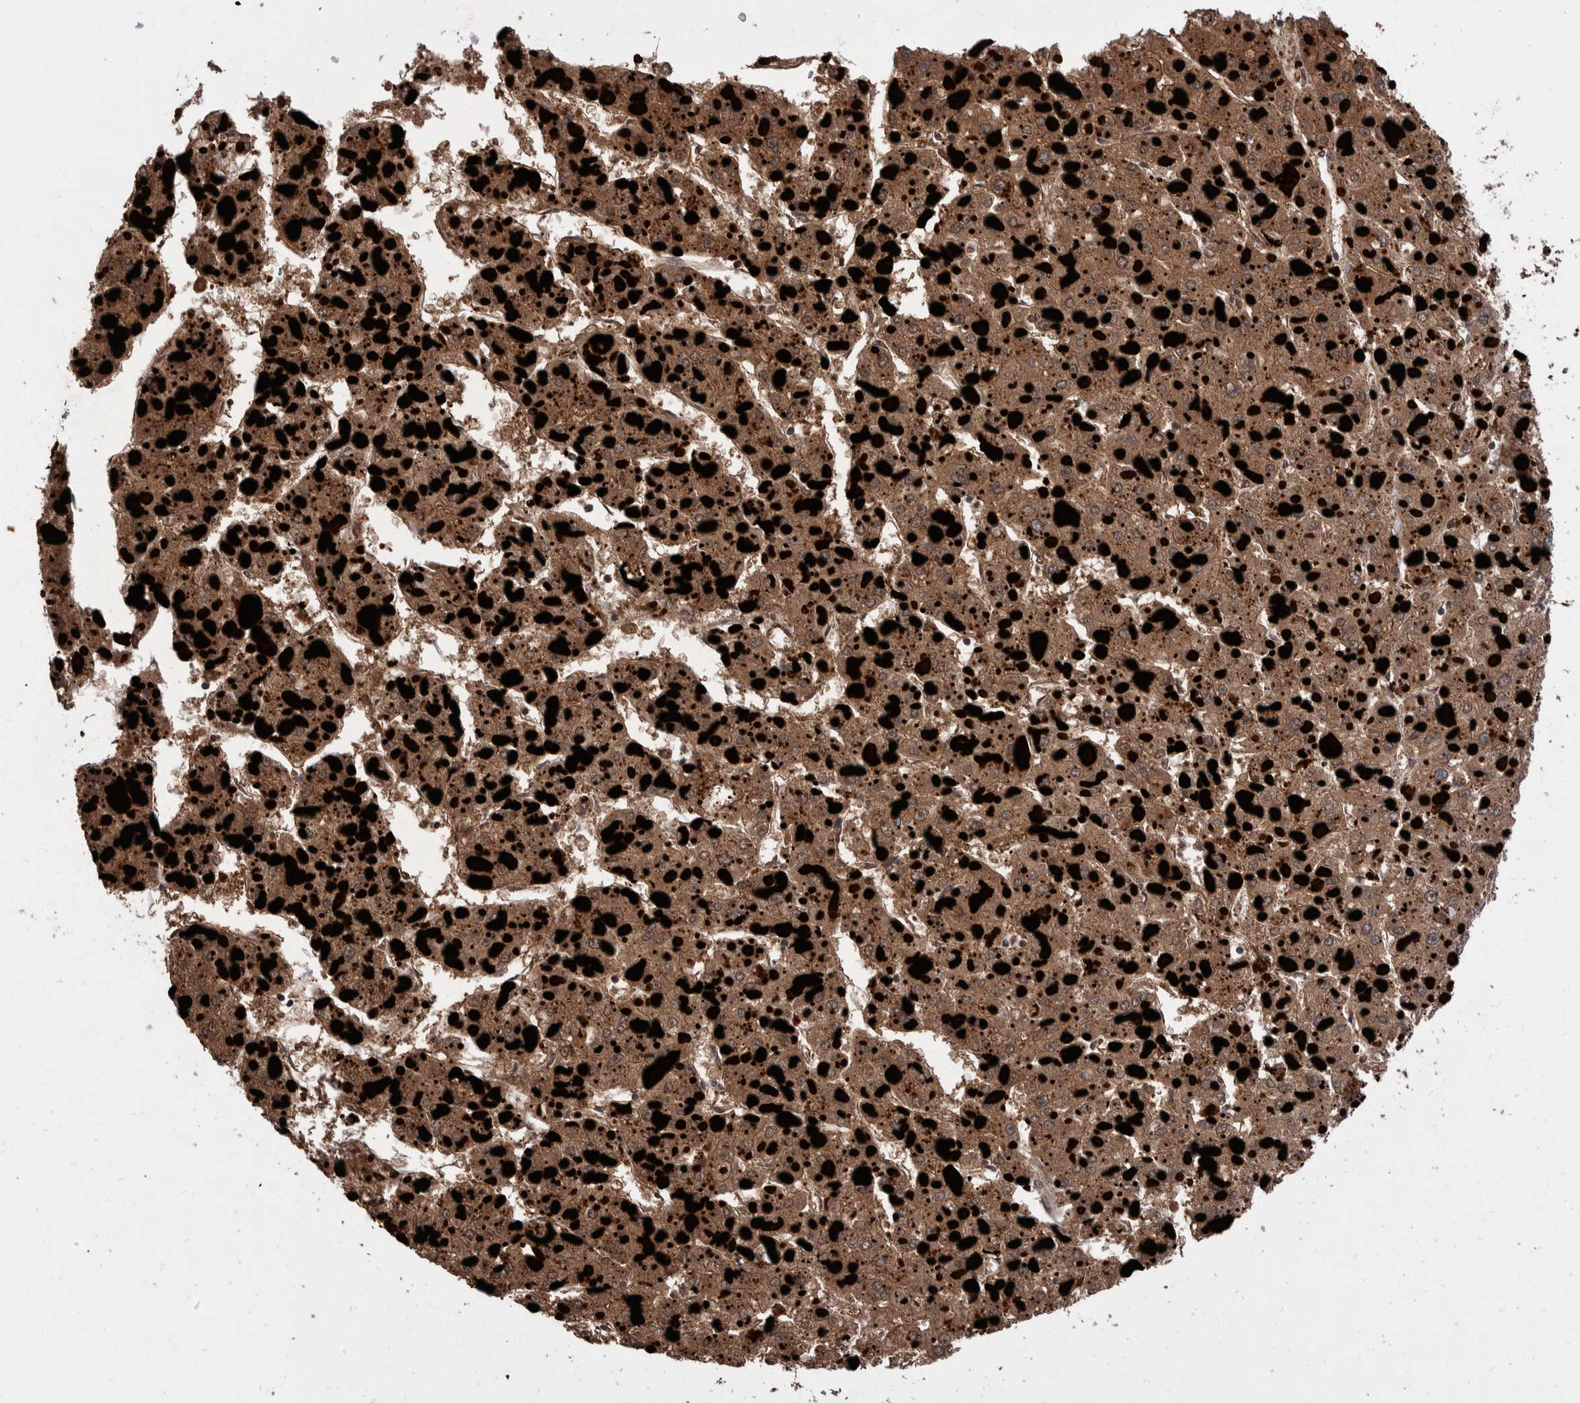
{"staining": {"intensity": "moderate", "quantity": ">75%", "location": "cytoplasmic/membranous"}, "tissue": "liver cancer", "cell_type": "Tumor cells", "image_type": "cancer", "snomed": [{"axis": "morphology", "description": "Carcinoma, Hepatocellular, NOS"}, {"axis": "topography", "description": "Liver"}], "caption": "Human hepatocellular carcinoma (liver) stained for a protein (brown) displays moderate cytoplasmic/membranous positive staining in approximately >75% of tumor cells.", "gene": "VBP1", "patient": {"sex": "female", "age": 73}}